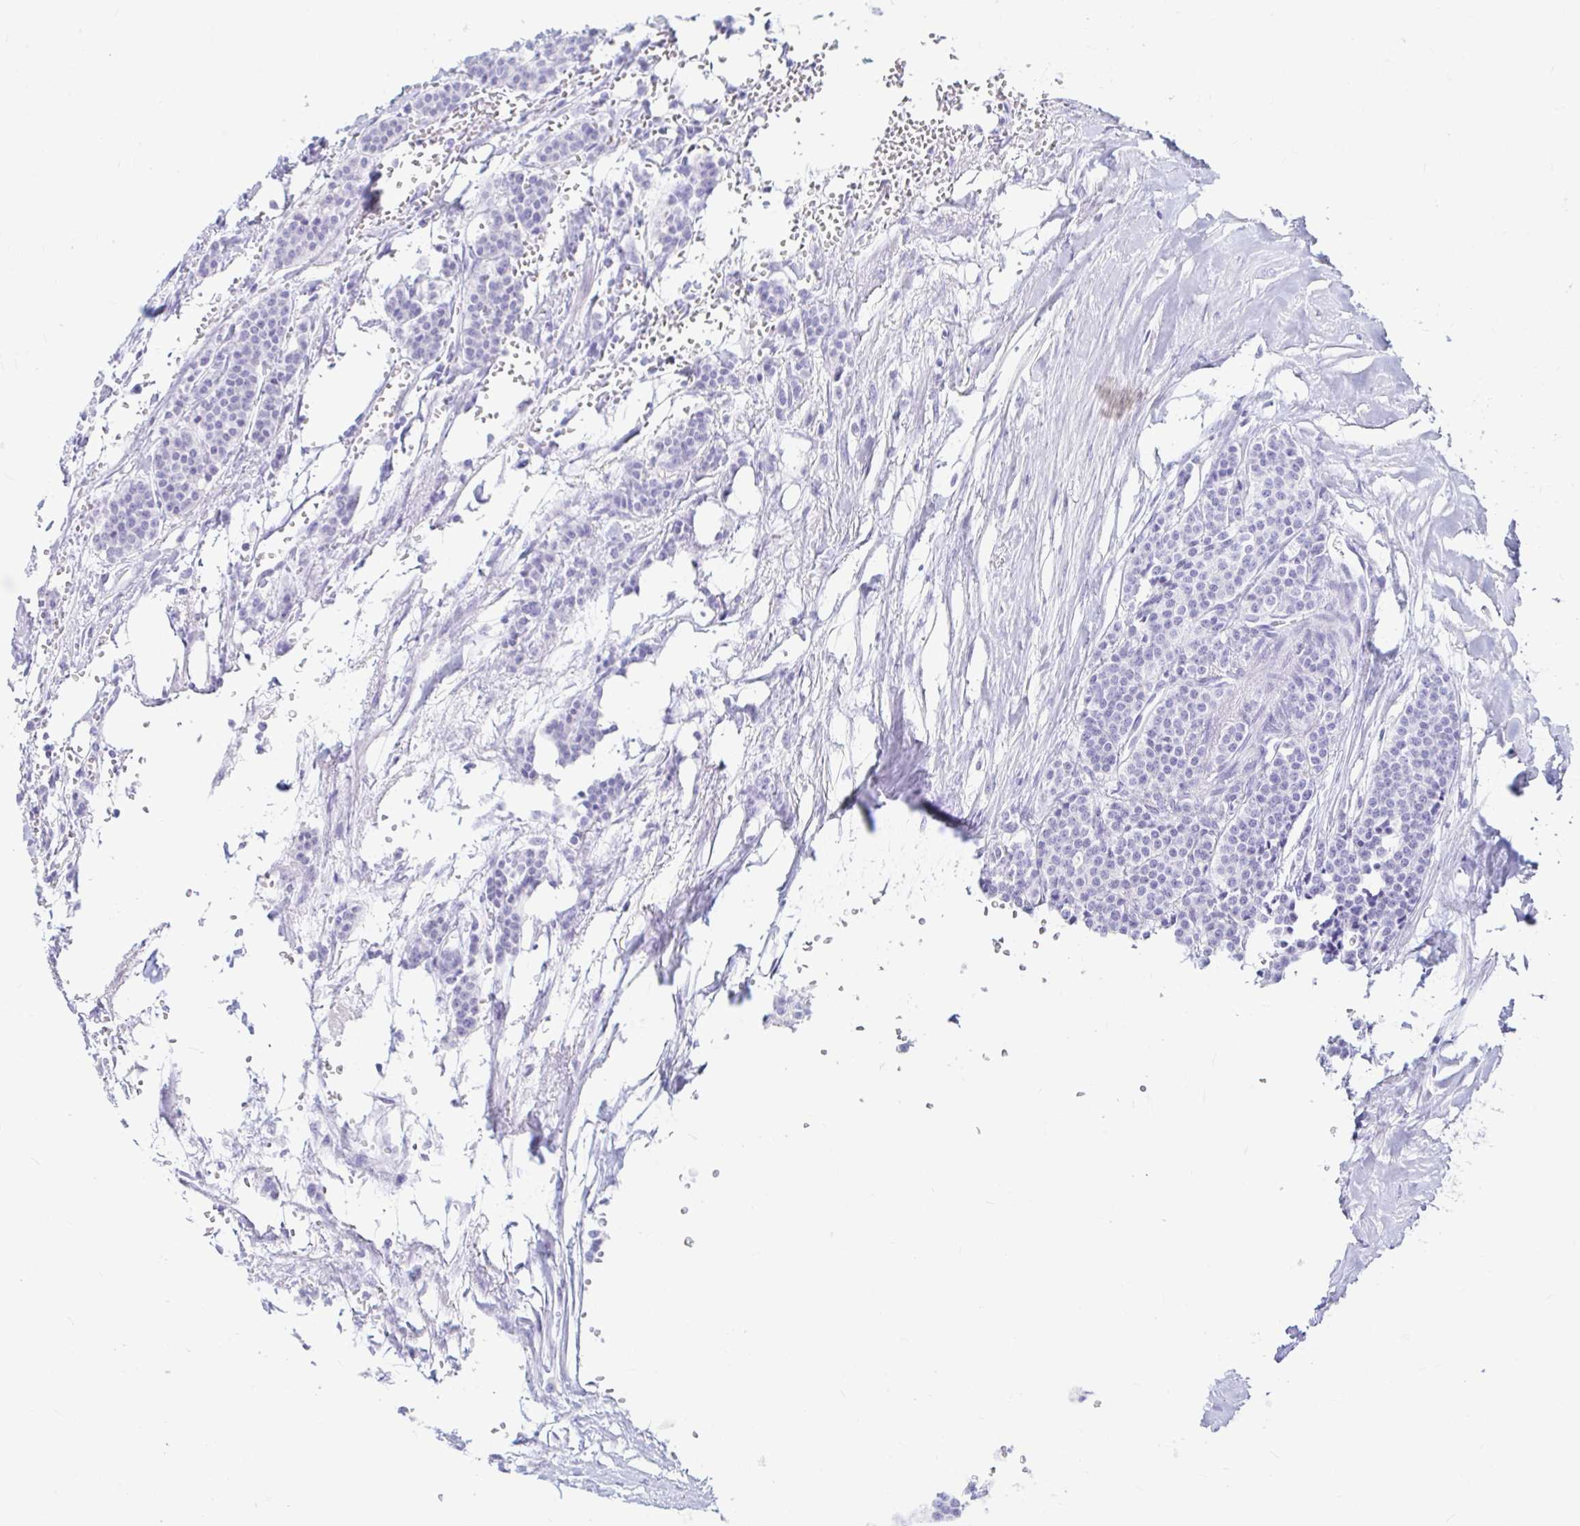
{"staining": {"intensity": "negative", "quantity": "none", "location": "none"}, "tissue": "carcinoid", "cell_type": "Tumor cells", "image_type": "cancer", "snomed": [{"axis": "morphology", "description": "Carcinoid, malignant, NOS"}, {"axis": "topography", "description": "Small intestine"}], "caption": "Human carcinoid stained for a protein using immunohistochemistry (IHC) displays no staining in tumor cells.", "gene": "ERICH6", "patient": {"sex": "male", "age": 63}}